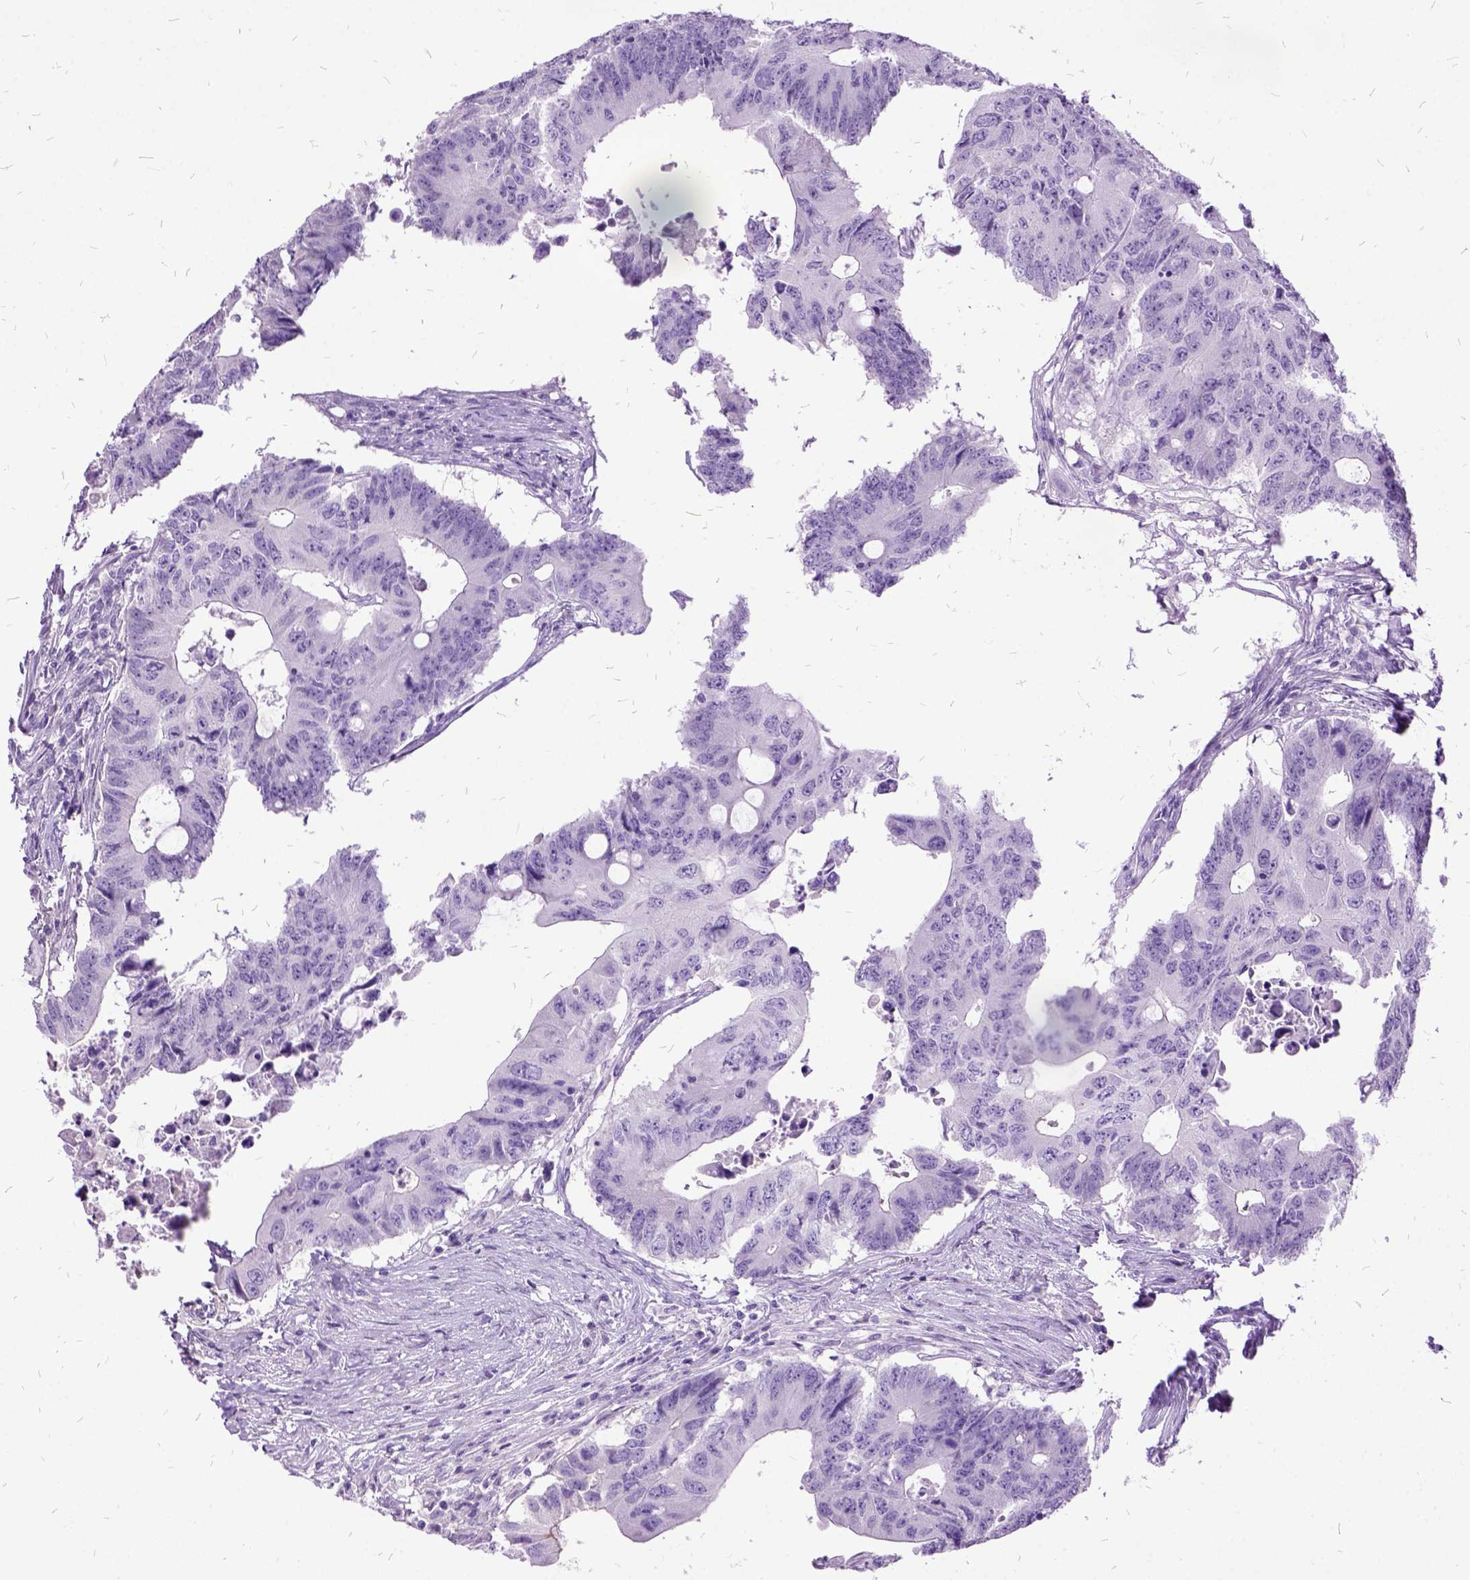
{"staining": {"intensity": "negative", "quantity": "none", "location": "none"}, "tissue": "colorectal cancer", "cell_type": "Tumor cells", "image_type": "cancer", "snomed": [{"axis": "morphology", "description": "Adenocarcinoma, NOS"}, {"axis": "topography", "description": "Colon"}], "caption": "Colorectal adenocarcinoma stained for a protein using immunohistochemistry (IHC) shows no expression tumor cells.", "gene": "MME", "patient": {"sex": "male", "age": 71}}